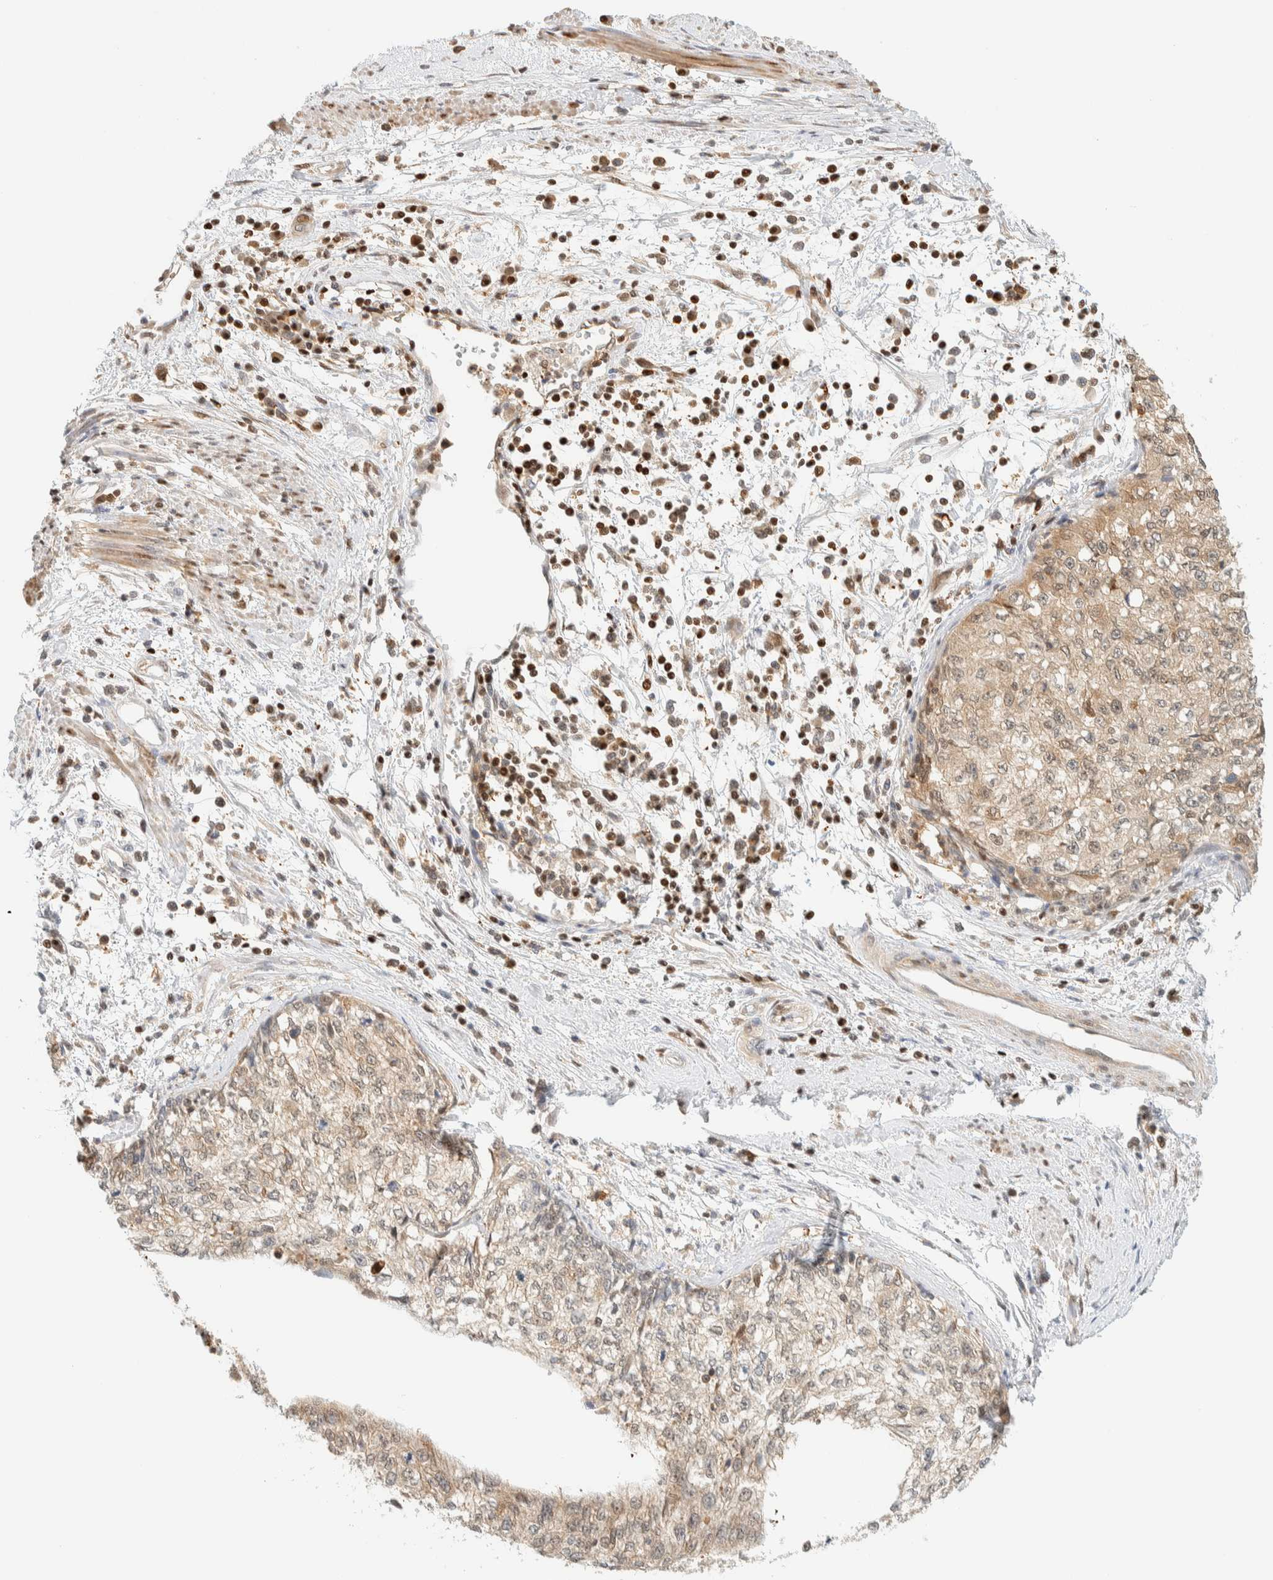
{"staining": {"intensity": "weak", "quantity": "25%-75%", "location": "cytoplasmic/membranous,nuclear"}, "tissue": "cervical cancer", "cell_type": "Tumor cells", "image_type": "cancer", "snomed": [{"axis": "morphology", "description": "Squamous cell carcinoma, NOS"}, {"axis": "topography", "description": "Cervix"}], "caption": "Cervical cancer tissue reveals weak cytoplasmic/membranous and nuclear staining in approximately 25%-75% of tumor cells, visualized by immunohistochemistry.", "gene": "ZBTB37", "patient": {"sex": "female", "age": 57}}